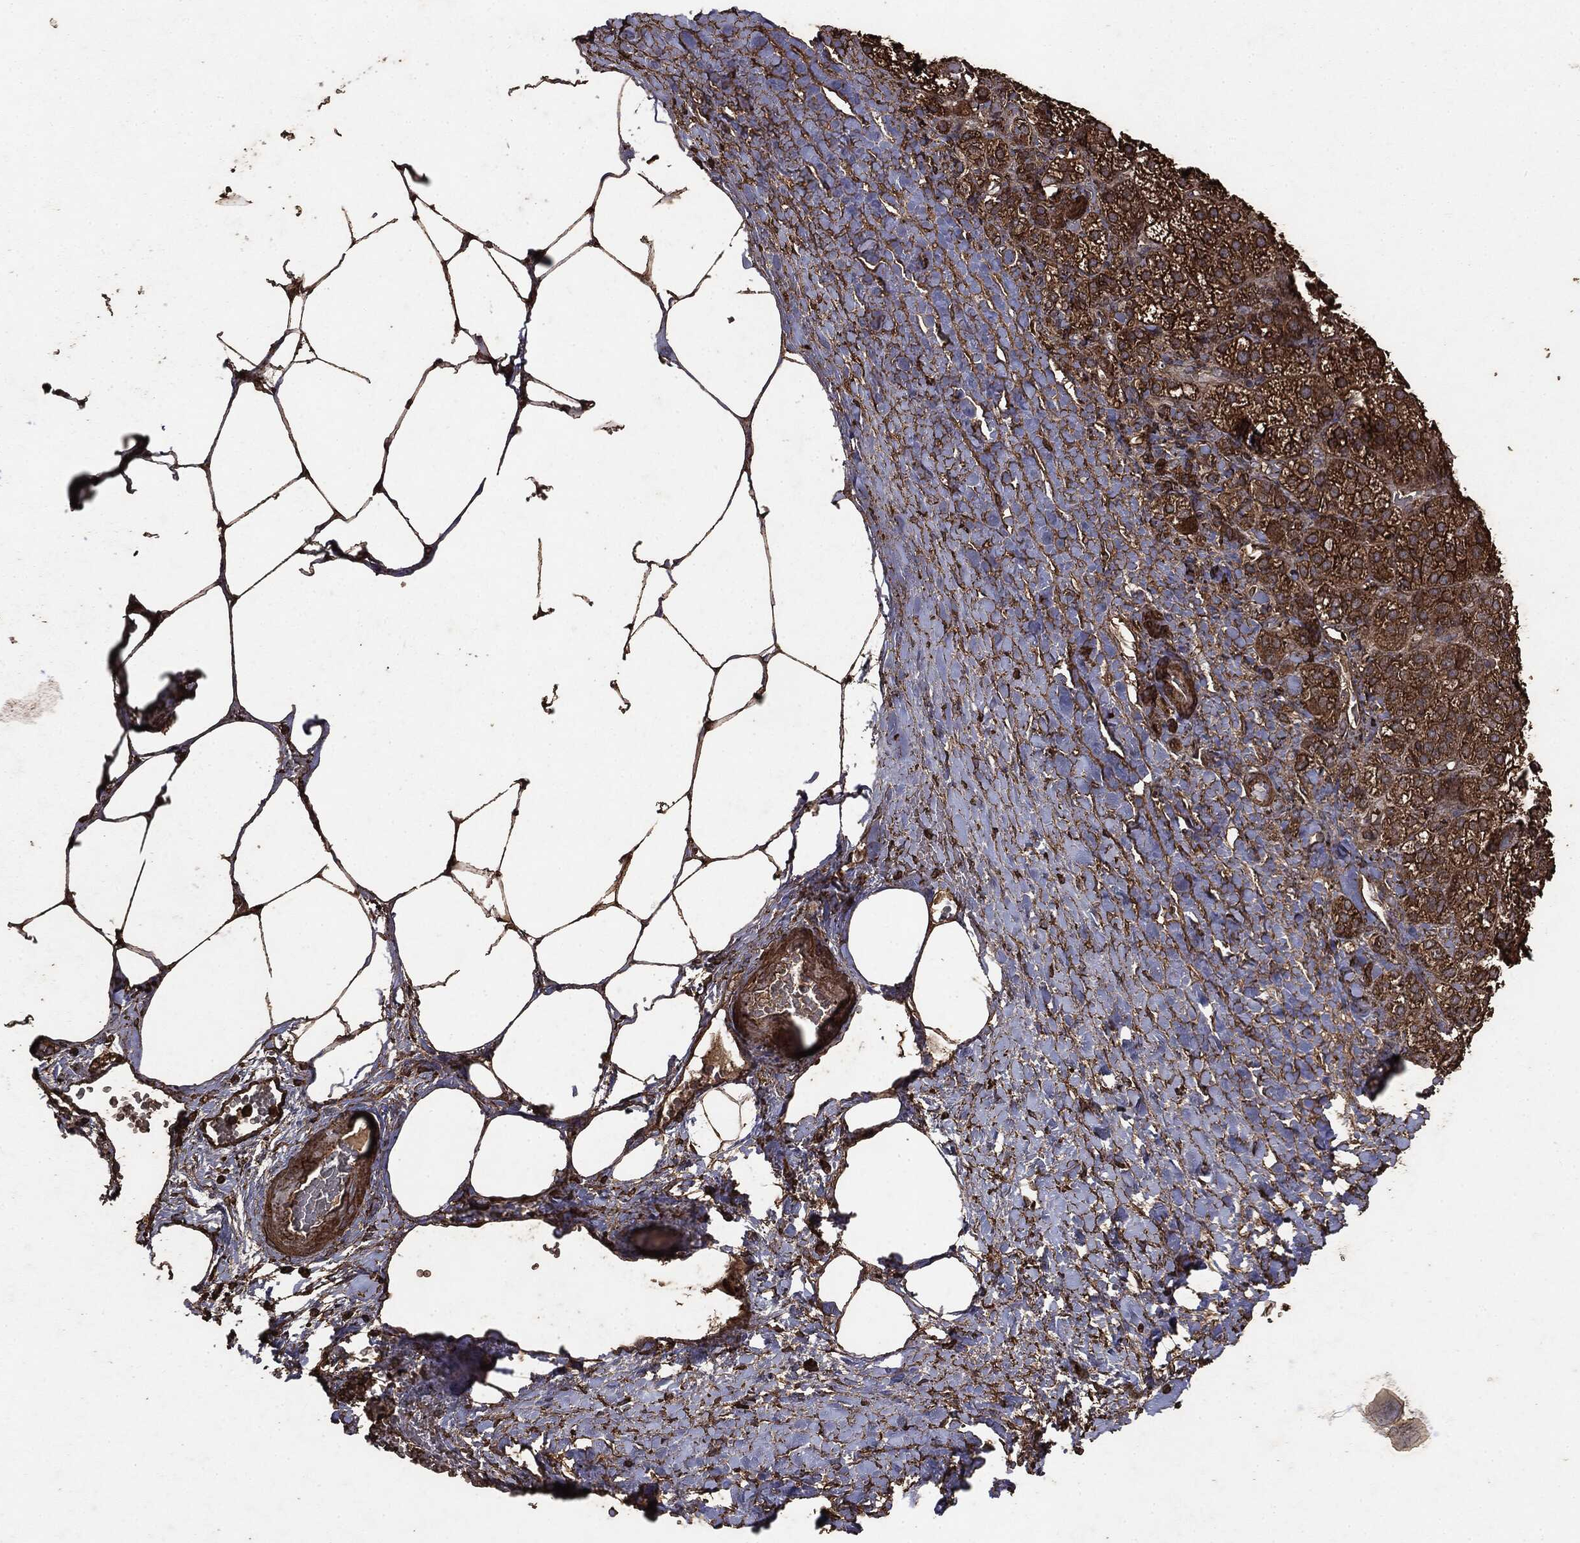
{"staining": {"intensity": "strong", "quantity": ">75%", "location": "cytoplasmic/membranous"}, "tissue": "adrenal gland", "cell_type": "Glandular cells", "image_type": "normal", "snomed": [{"axis": "morphology", "description": "Normal tissue, NOS"}, {"axis": "topography", "description": "Adrenal gland"}], "caption": "Immunohistochemical staining of unremarkable human adrenal gland reveals high levels of strong cytoplasmic/membranous expression in about >75% of glandular cells. Immunohistochemistry (ihc) stains the protein in brown and the nuclei are stained blue.", "gene": "MTOR", "patient": {"sex": "male", "age": 57}}